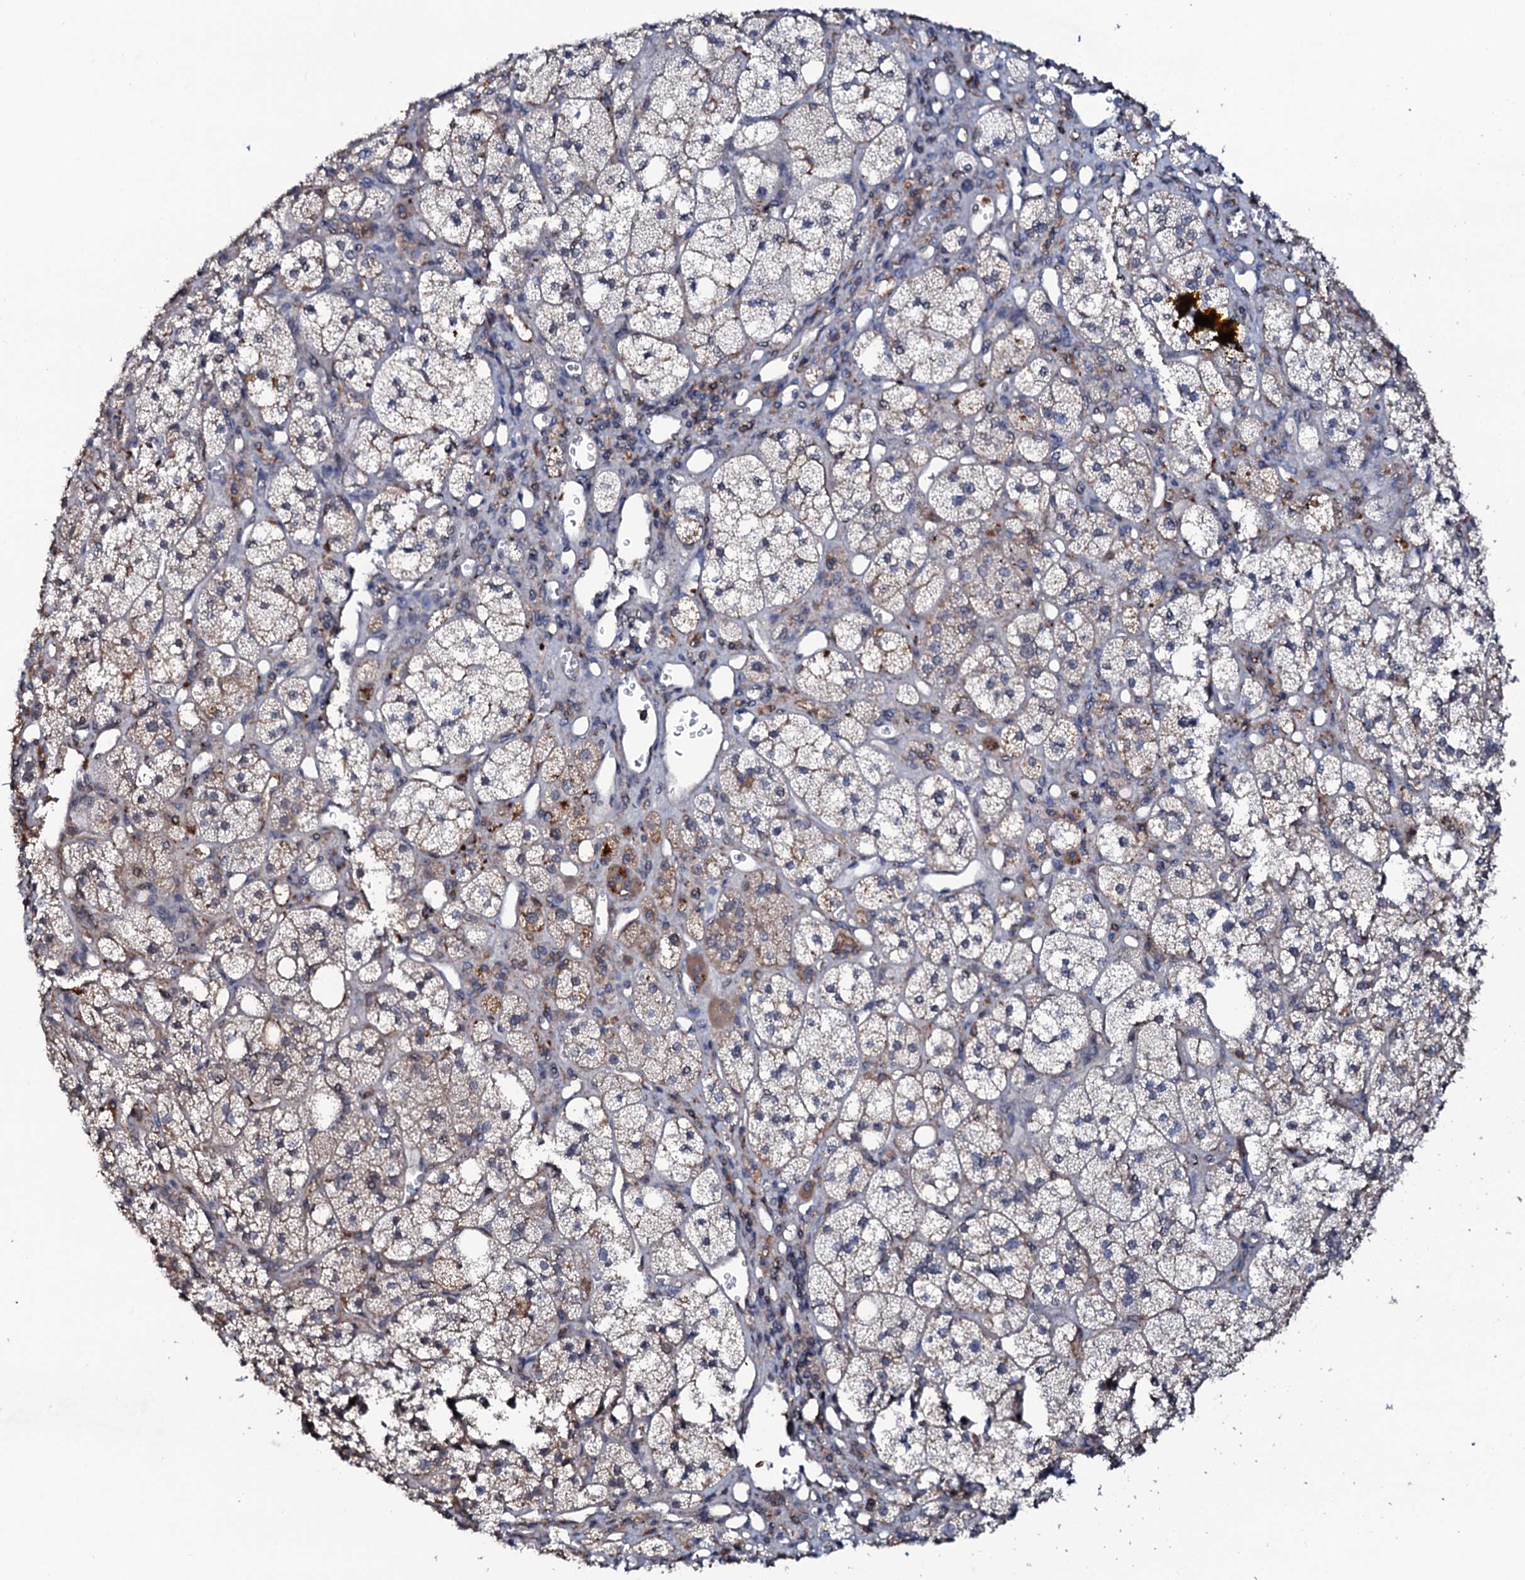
{"staining": {"intensity": "moderate", "quantity": "25%-75%", "location": "cytoplasmic/membranous,nuclear"}, "tissue": "adrenal gland", "cell_type": "Glandular cells", "image_type": "normal", "snomed": [{"axis": "morphology", "description": "Normal tissue, NOS"}, {"axis": "topography", "description": "Adrenal gland"}], "caption": "Immunohistochemical staining of benign human adrenal gland reveals moderate cytoplasmic/membranous,nuclear protein staining in about 25%-75% of glandular cells.", "gene": "COG6", "patient": {"sex": "male", "age": 61}}